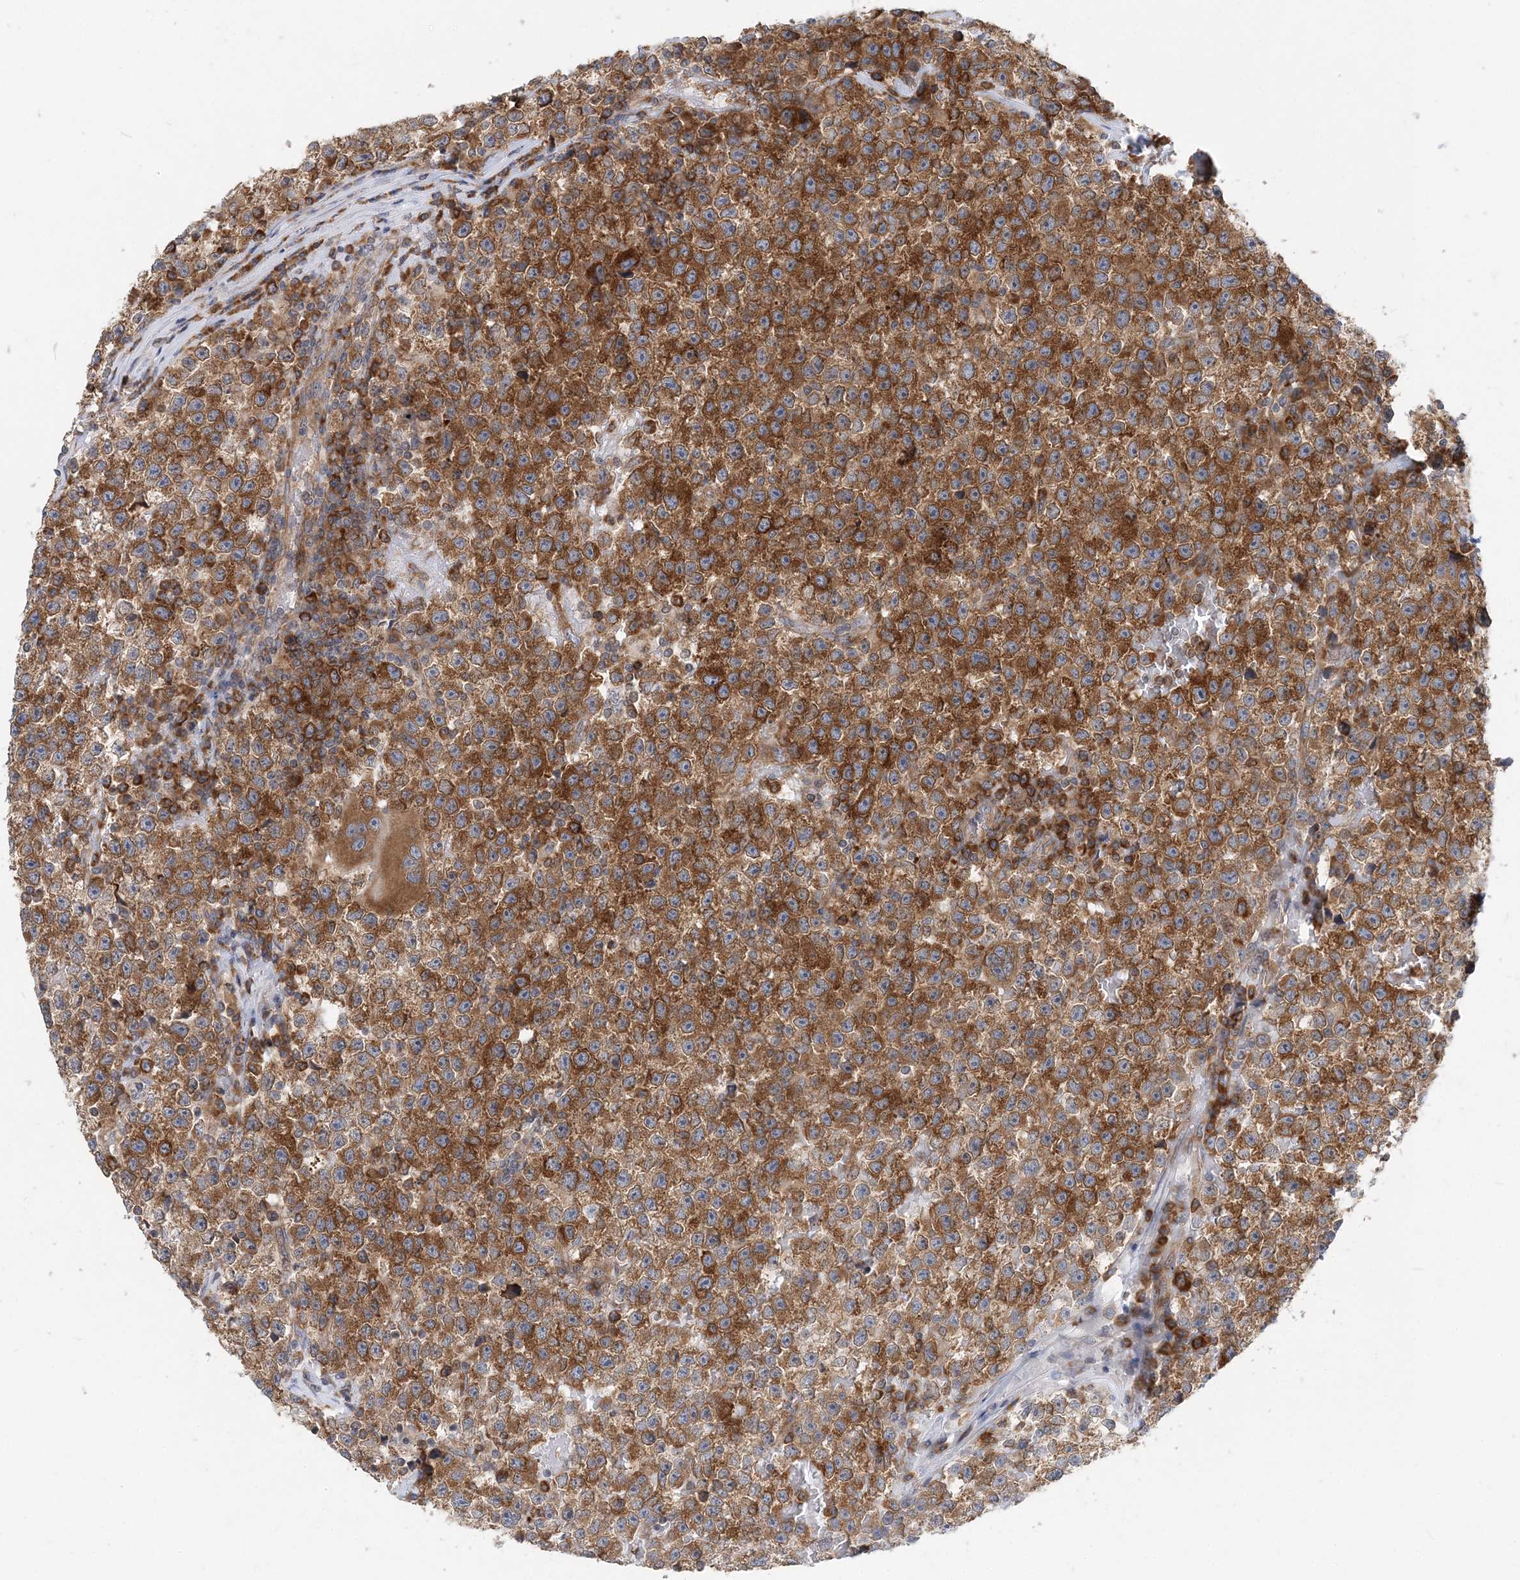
{"staining": {"intensity": "strong", "quantity": ">75%", "location": "cytoplasmic/membranous"}, "tissue": "testis cancer", "cell_type": "Tumor cells", "image_type": "cancer", "snomed": [{"axis": "morphology", "description": "Seminoma, NOS"}, {"axis": "topography", "description": "Testis"}], "caption": "A high amount of strong cytoplasmic/membranous expression is seen in about >75% of tumor cells in seminoma (testis) tissue. (IHC, brightfield microscopy, high magnification).", "gene": "LARP4B", "patient": {"sex": "male", "age": 22}}